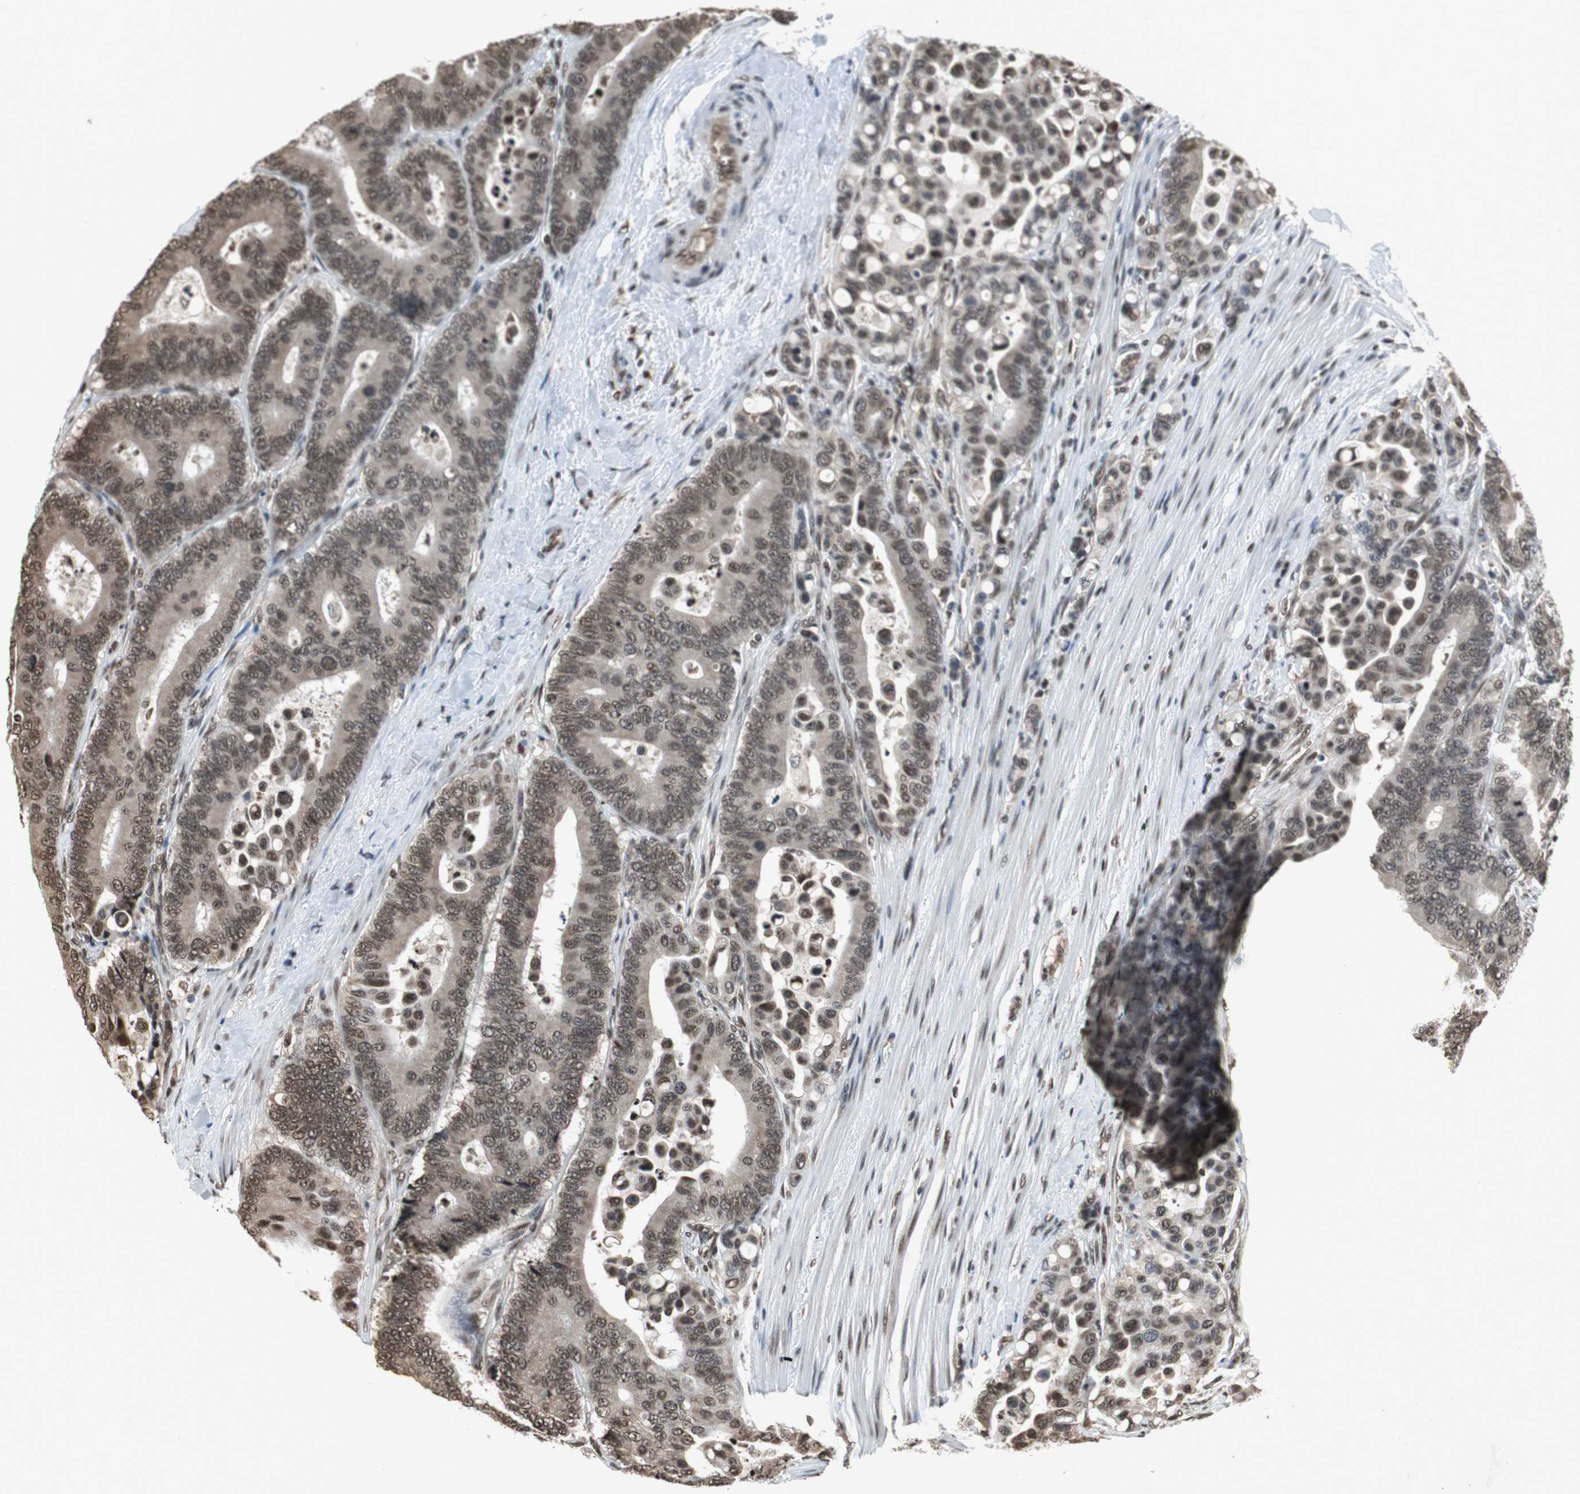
{"staining": {"intensity": "moderate", "quantity": ">75%", "location": "nuclear"}, "tissue": "colorectal cancer", "cell_type": "Tumor cells", "image_type": "cancer", "snomed": [{"axis": "morphology", "description": "Normal tissue, NOS"}, {"axis": "morphology", "description": "Adenocarcinoma, NOS"}, {"axis": "topography", "description": "Colon"}], "caption": "Adenocarcinoma (colorectal) tissue demonstrates moderate nuclear staining in approximately >75% of tumor cells, visualized by immunohistochemistry.", "gene": "REST", "patient": {"sex": "male", "age": 82}}